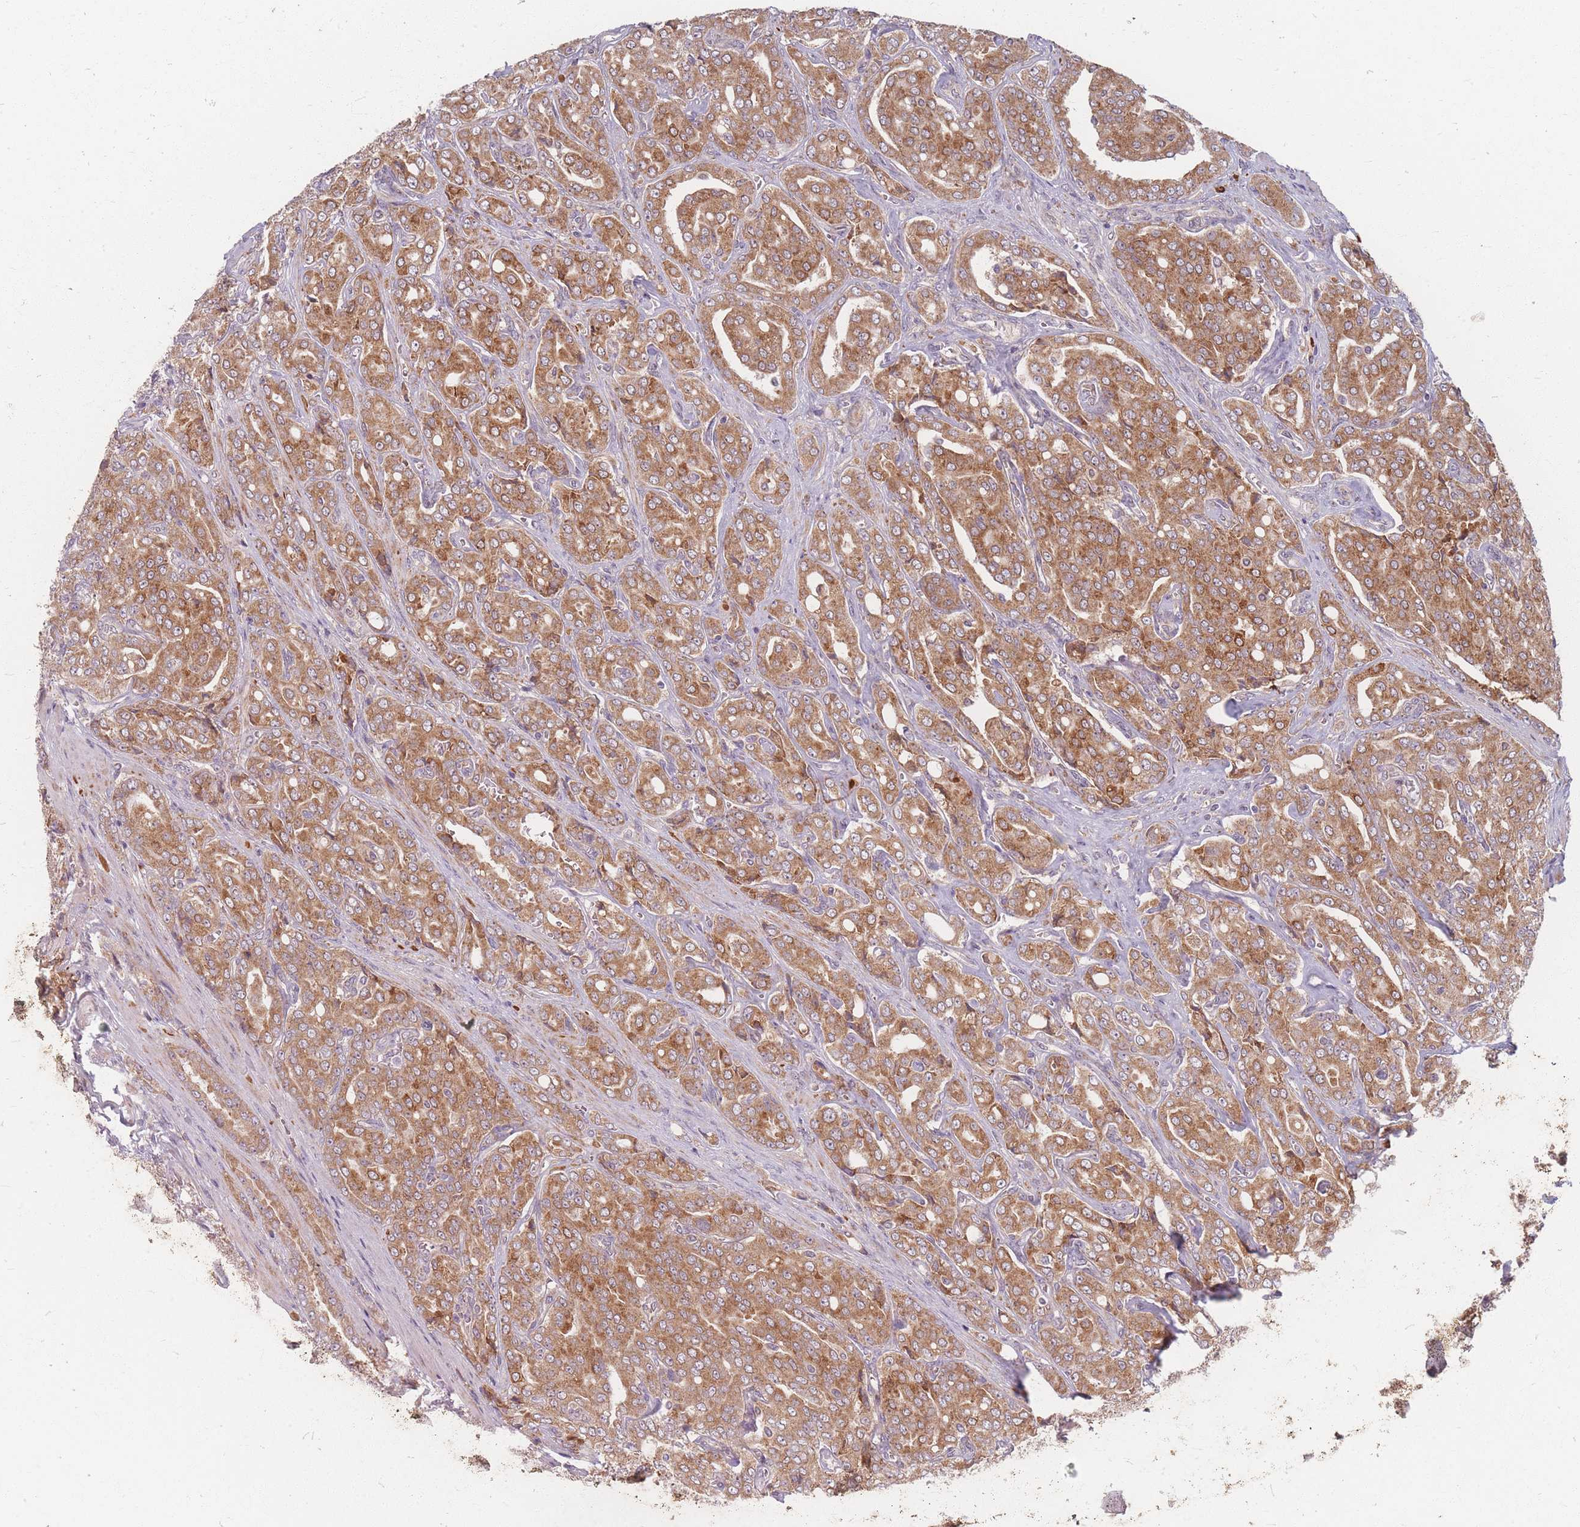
{"staining": {"intensity": "moderate", "quantity": ">75%", "location": "cytoplasmic/membranous"}, "tissue": "prostate cancer", "cell_type": "Tumor cells", "image_type": "cancer", "snomed": [{"axis": "morphology", "description": "Adenocarcinoma, High grade"}, {"axis": "topography", "description": "Prostate"}], "caption": "Immunohistochemical staining of high-grade adenocarcinoma (prostate) displays moderate cytoplasmic/membranous protein staining in approximately >75% of tumor cells.", "gene": "SMIM14", "patient": {"sex": "male", "age": 68}}